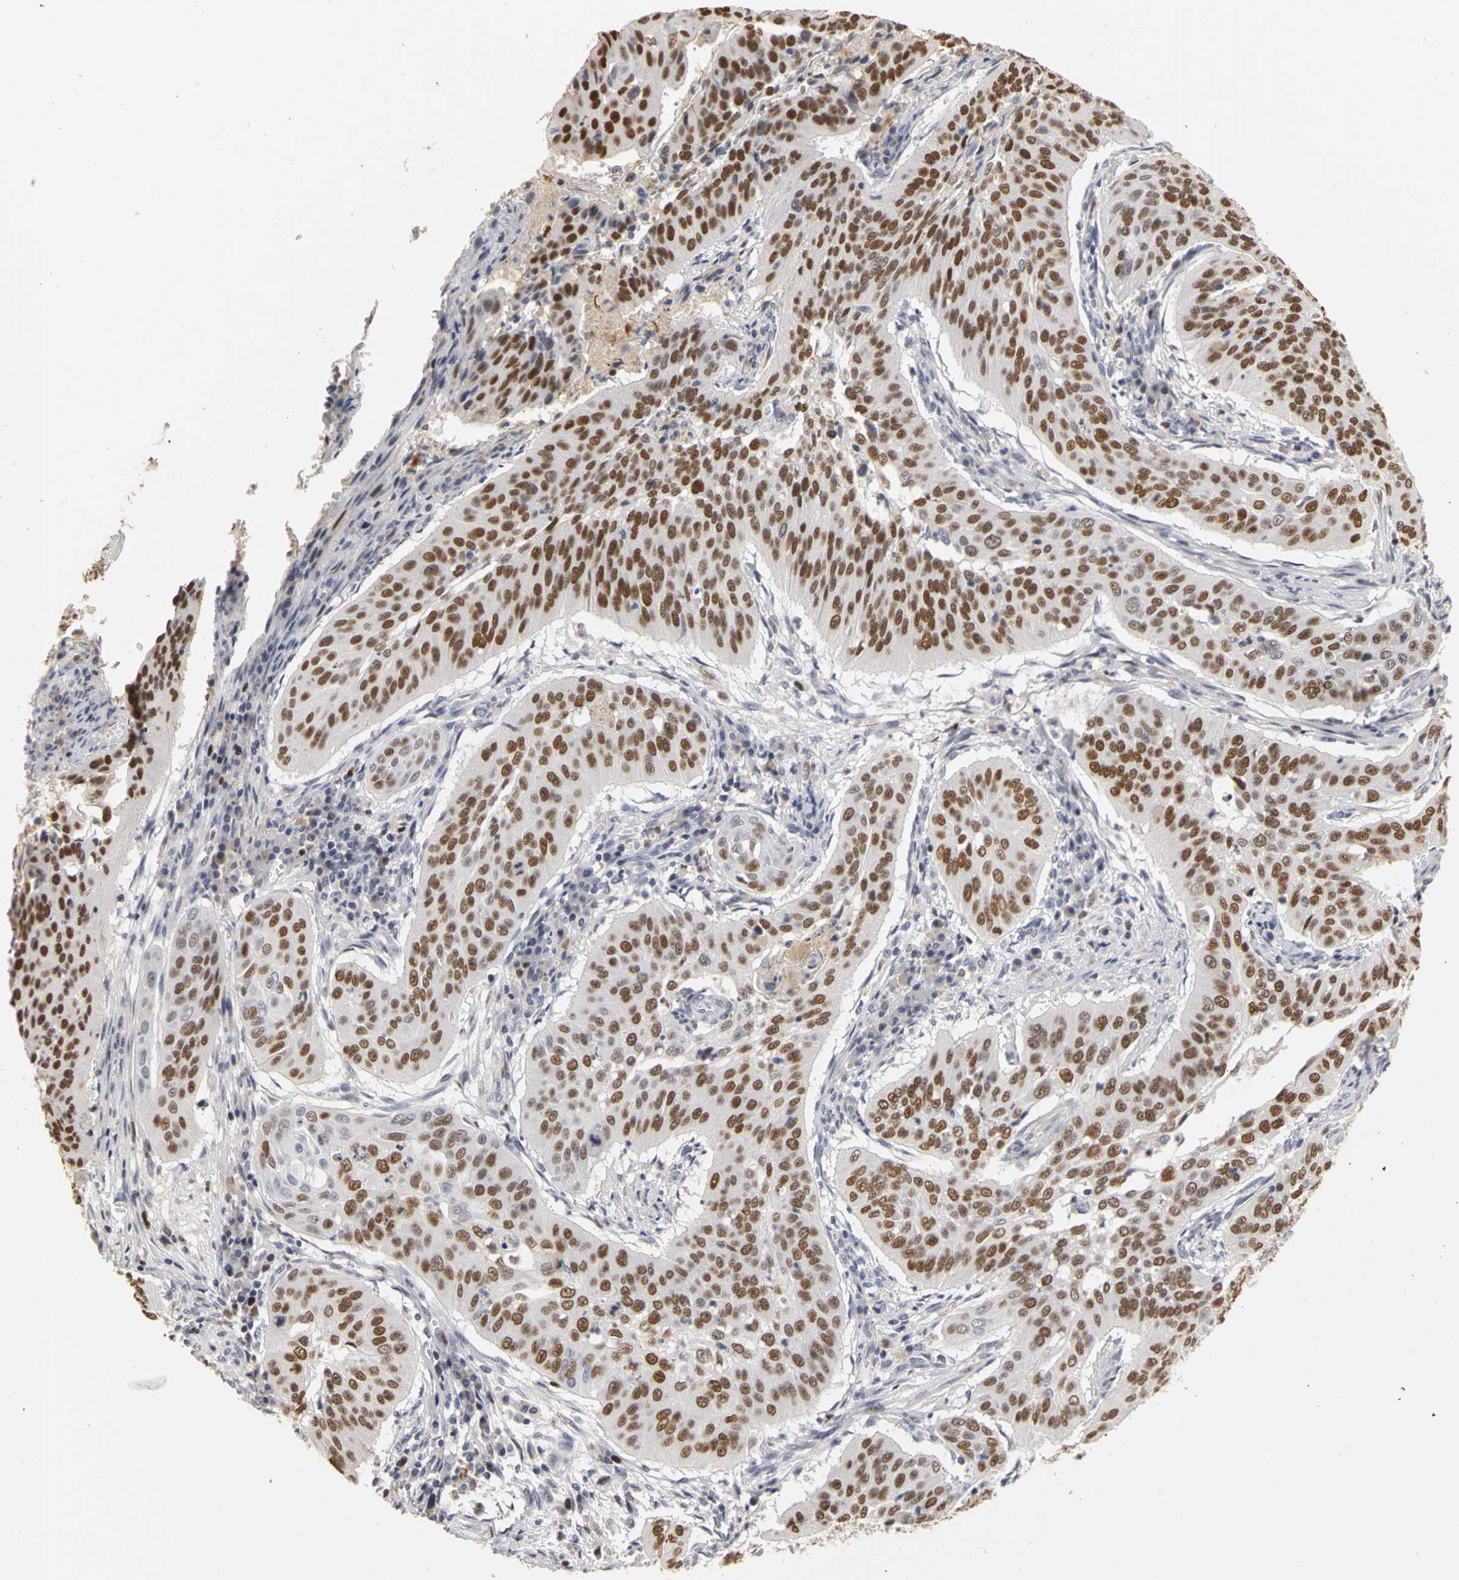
{"staining": {"intensity": "strong", "quantity": ">75%", "location": "nuclear"}, "tissue": "cervical cancer", "cell_type": "Tumor cells", "image_type": "cancer", "snomed": [{"axis": "morphology", "description": "Squamous cell carcinoma, NOS"}, {"axis": "topography", "description": "Cervix"}], "caption": "Protein expression analysis of human cervical cancer reveals strong nuclear expression in about >75% of tumor cells.", "gene": "MCM6", "patient": {"sex": "female", "age": 39}}